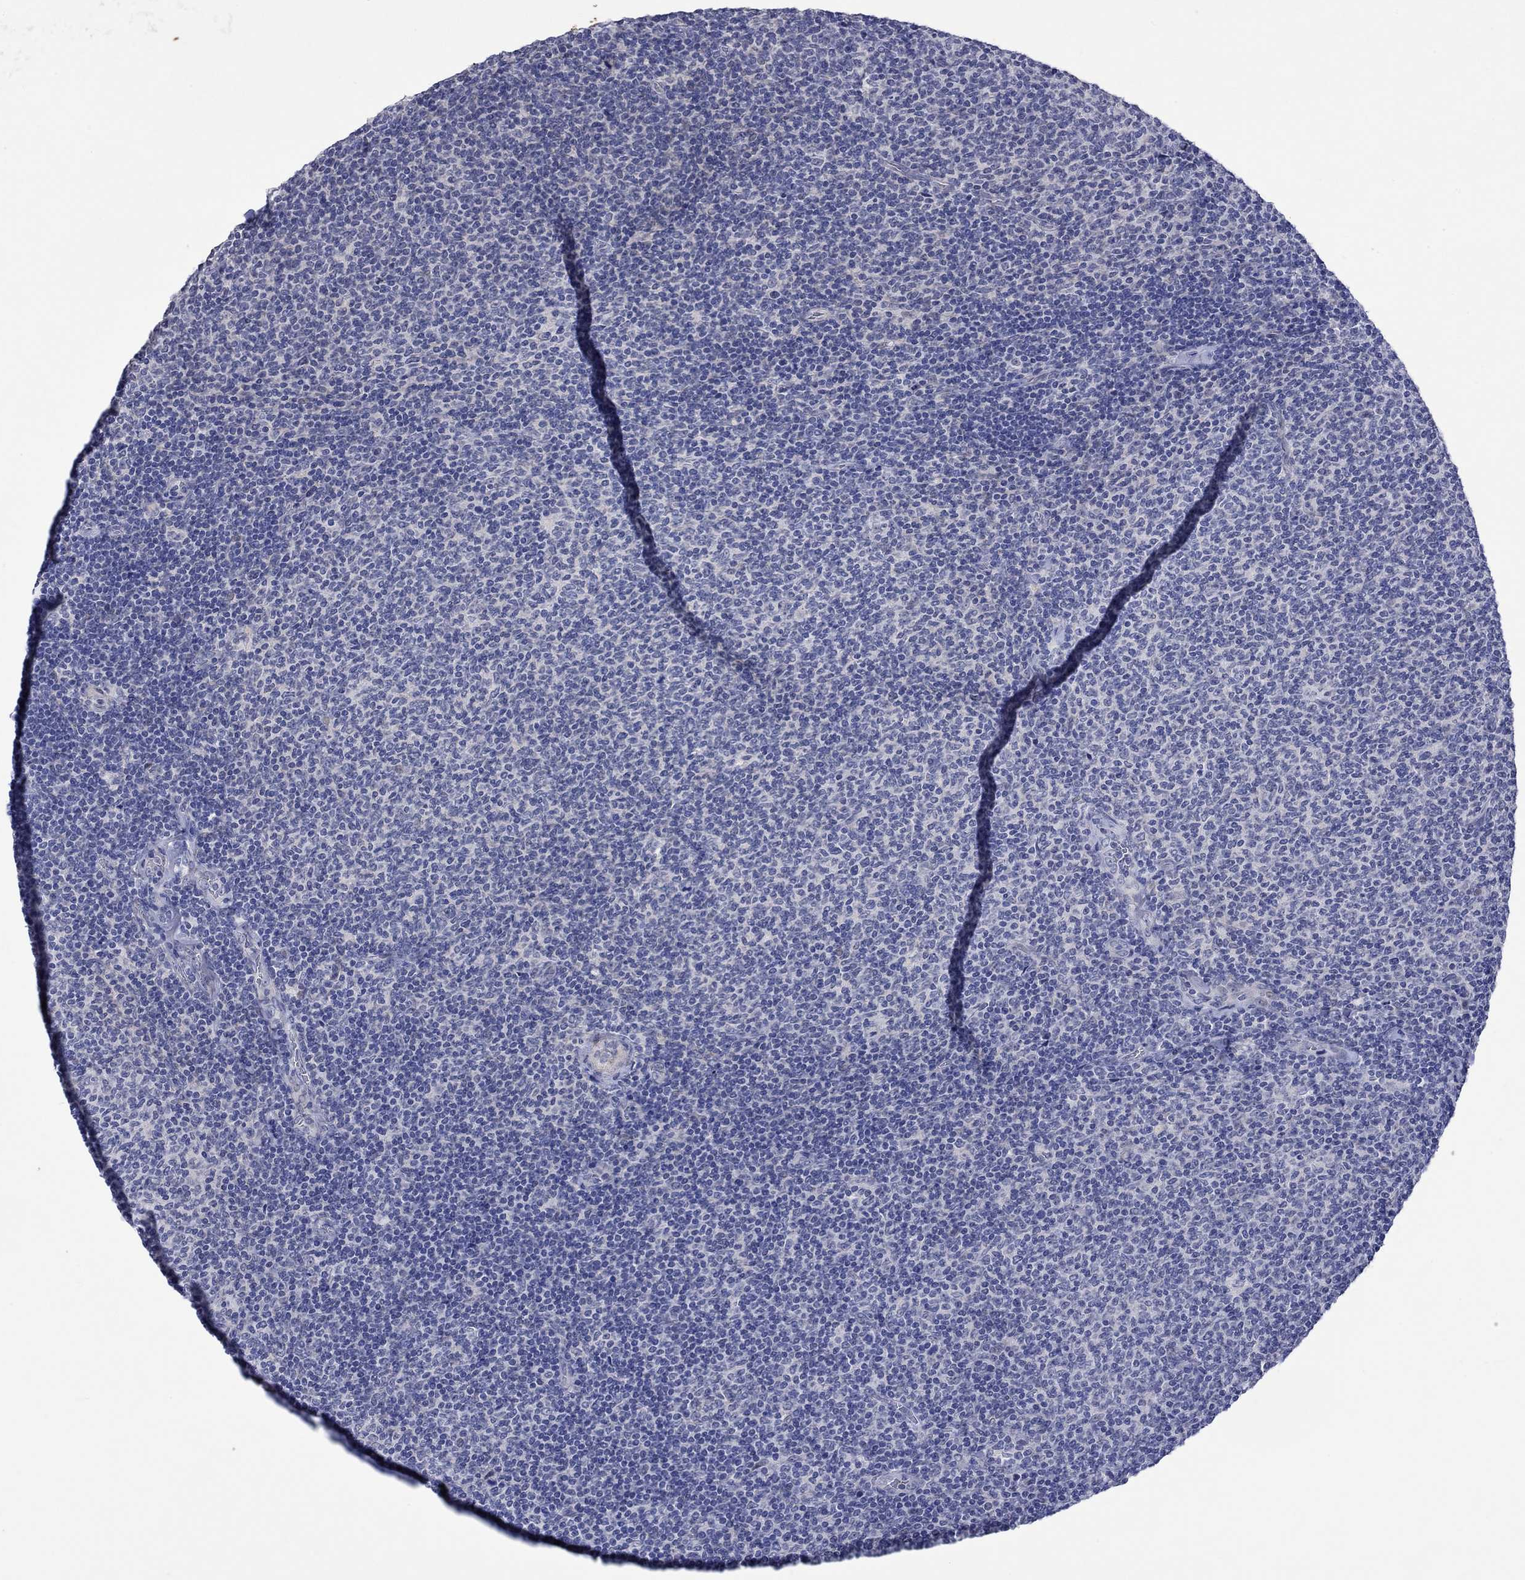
{"staining": {"intensity": "negative", "quantity": "none", "location": "none"}, "tissue": "lymphoma", "cell_type": "Tumor cells", "image_type": "cancer", "snomed": [{"axis": "morphology", "description": "Malignant lymphoma, non-Hodgkin's type, Low grade"}, {"axis": "topography", "description": "Lymph node"}], "caption": "An image of human lymphoma is negative for staining in tumor cells.", "gene": "CRYAB", "patient": {"sex": "male", "age": 52}}